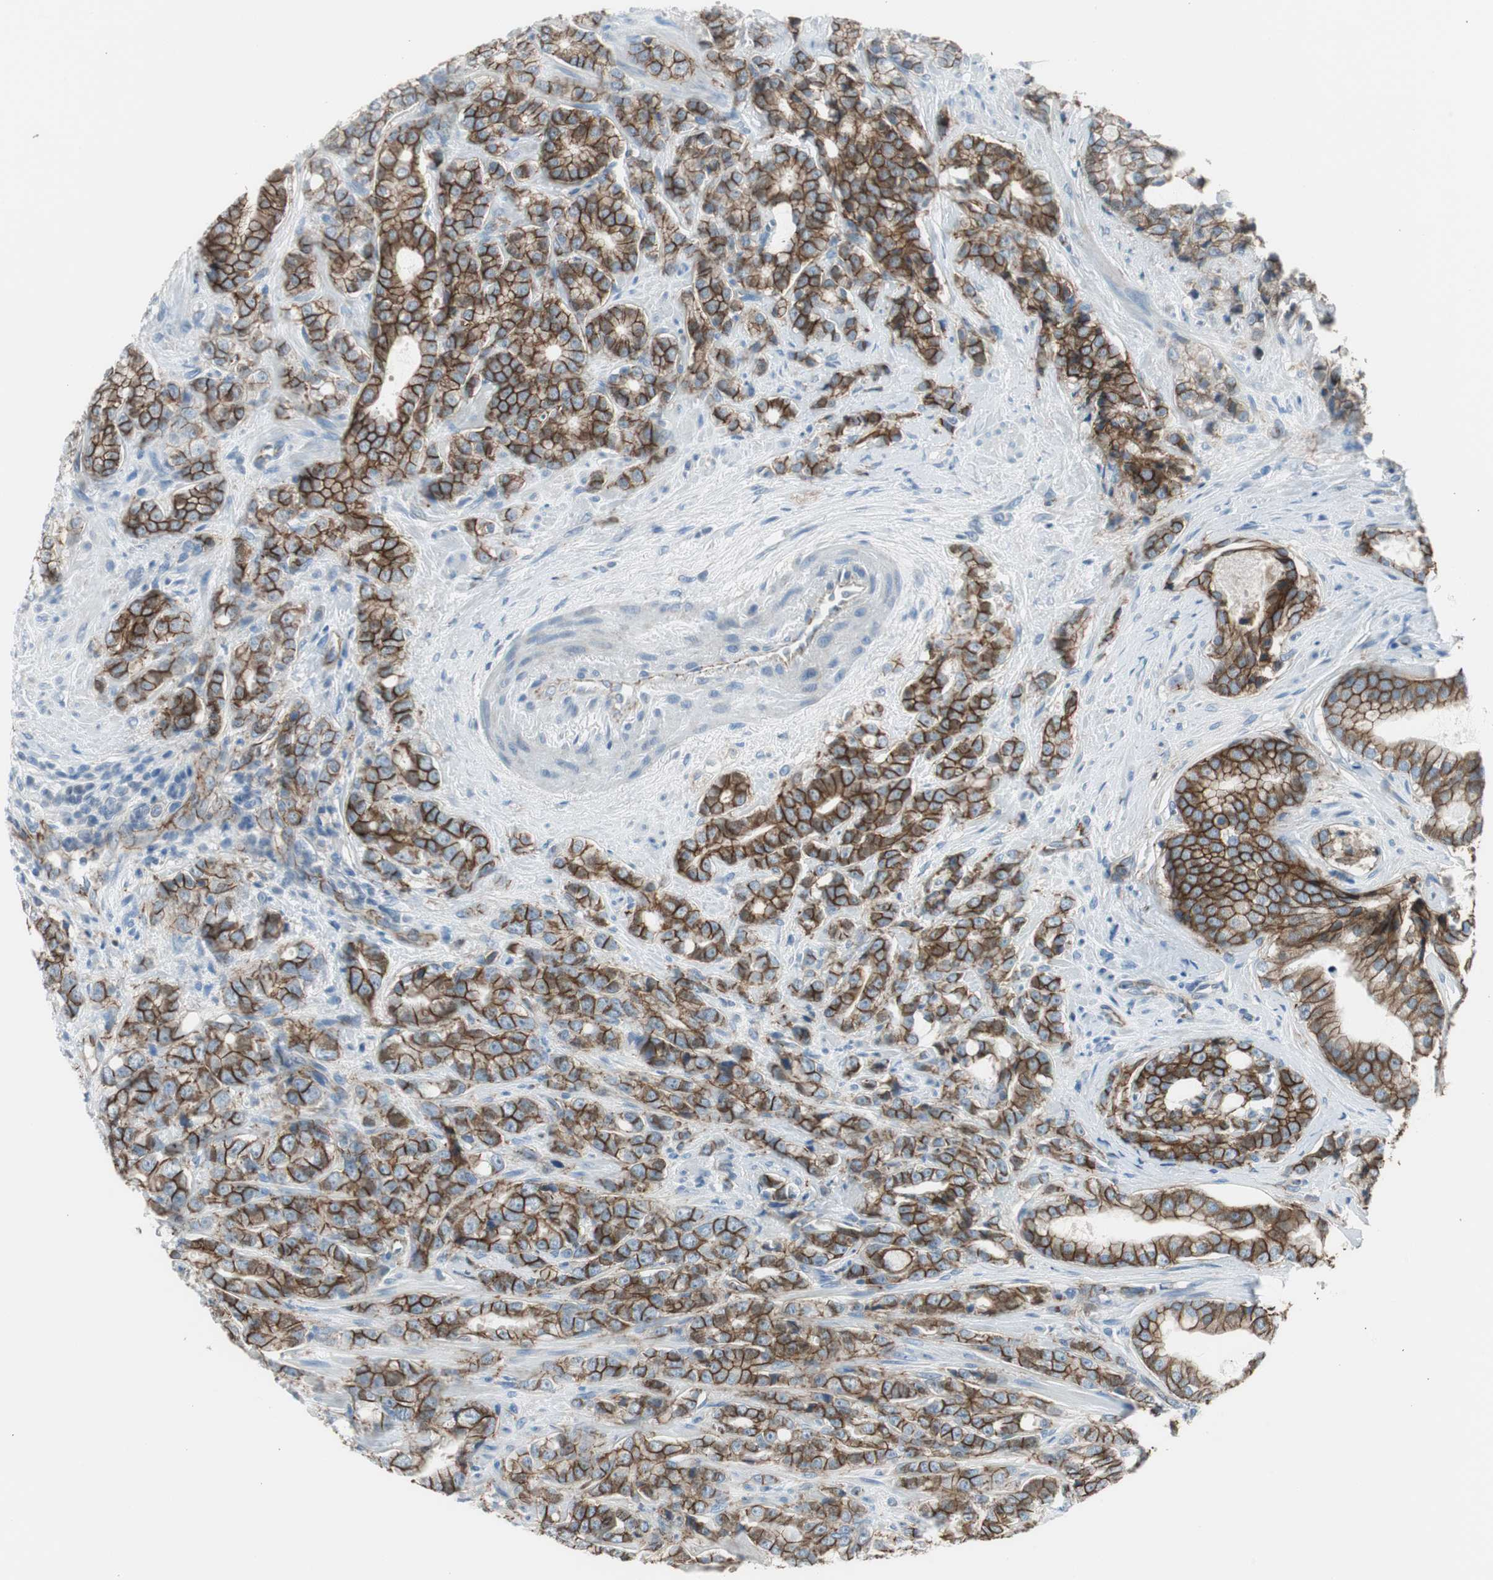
{"staining": {"intensity": "strong", "quantity": ">75%", "location": "cytoplasmic/membranous"}, "tissue": "prostate cancer", "cell_type": "Tumor cells", "image_type": "cancer", "snomed": [{"axis": "morphology", "description": "Adenocarcinoma, Low grade"}, {"axis": "topography", "description": "Prostate"}], "caption": "Tumor cells reveal strong cytoplasmic/membranous expression in approximately >75% of cells in prostate cancer (adenocarcinoma (low-grade)). (IHC, brightfield microscopy, high magnification).", "gene": "STXBP4", "patient": {"sex": "male", "age": 58}}